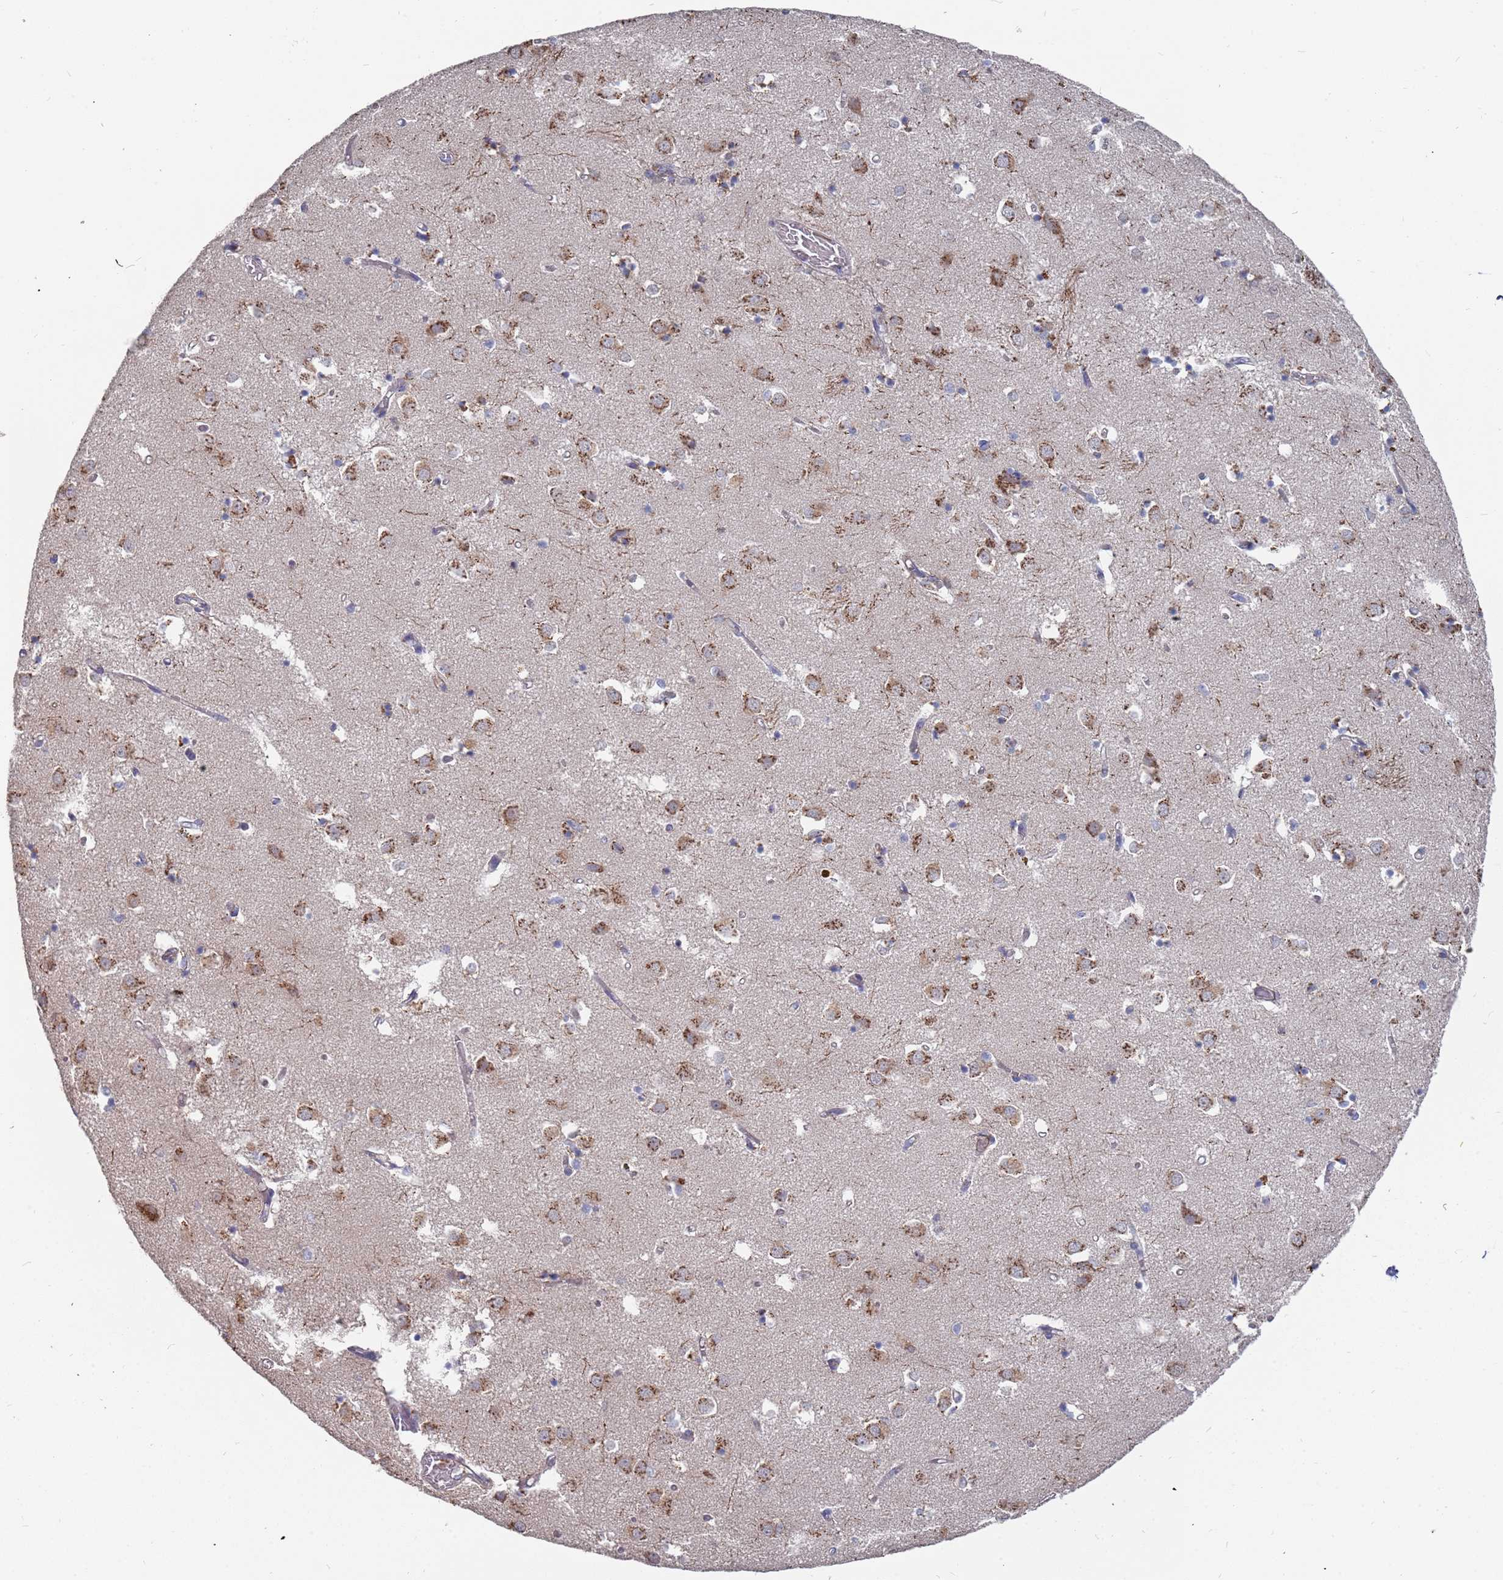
{"staining": {"intensity": "weak", "quantity": ">75%", "location": "cytoplasmic/membranous"}, "tissue": "caudate", "cell_type": "Glial cells", "image_type": "normal", "snomed": [{"axis": "morphology", "description": "Normal tissue, NOS"}, {"axis": "topography", "description": "Lateral ventricle wall"}], "caption": "Caudate stained with a brown dye shows weak cytoplasmic/membranous positive staining in about >75% of glial cells.", "gene": "TCEANC2", "patient": {"sex": "male", "age": 70}}